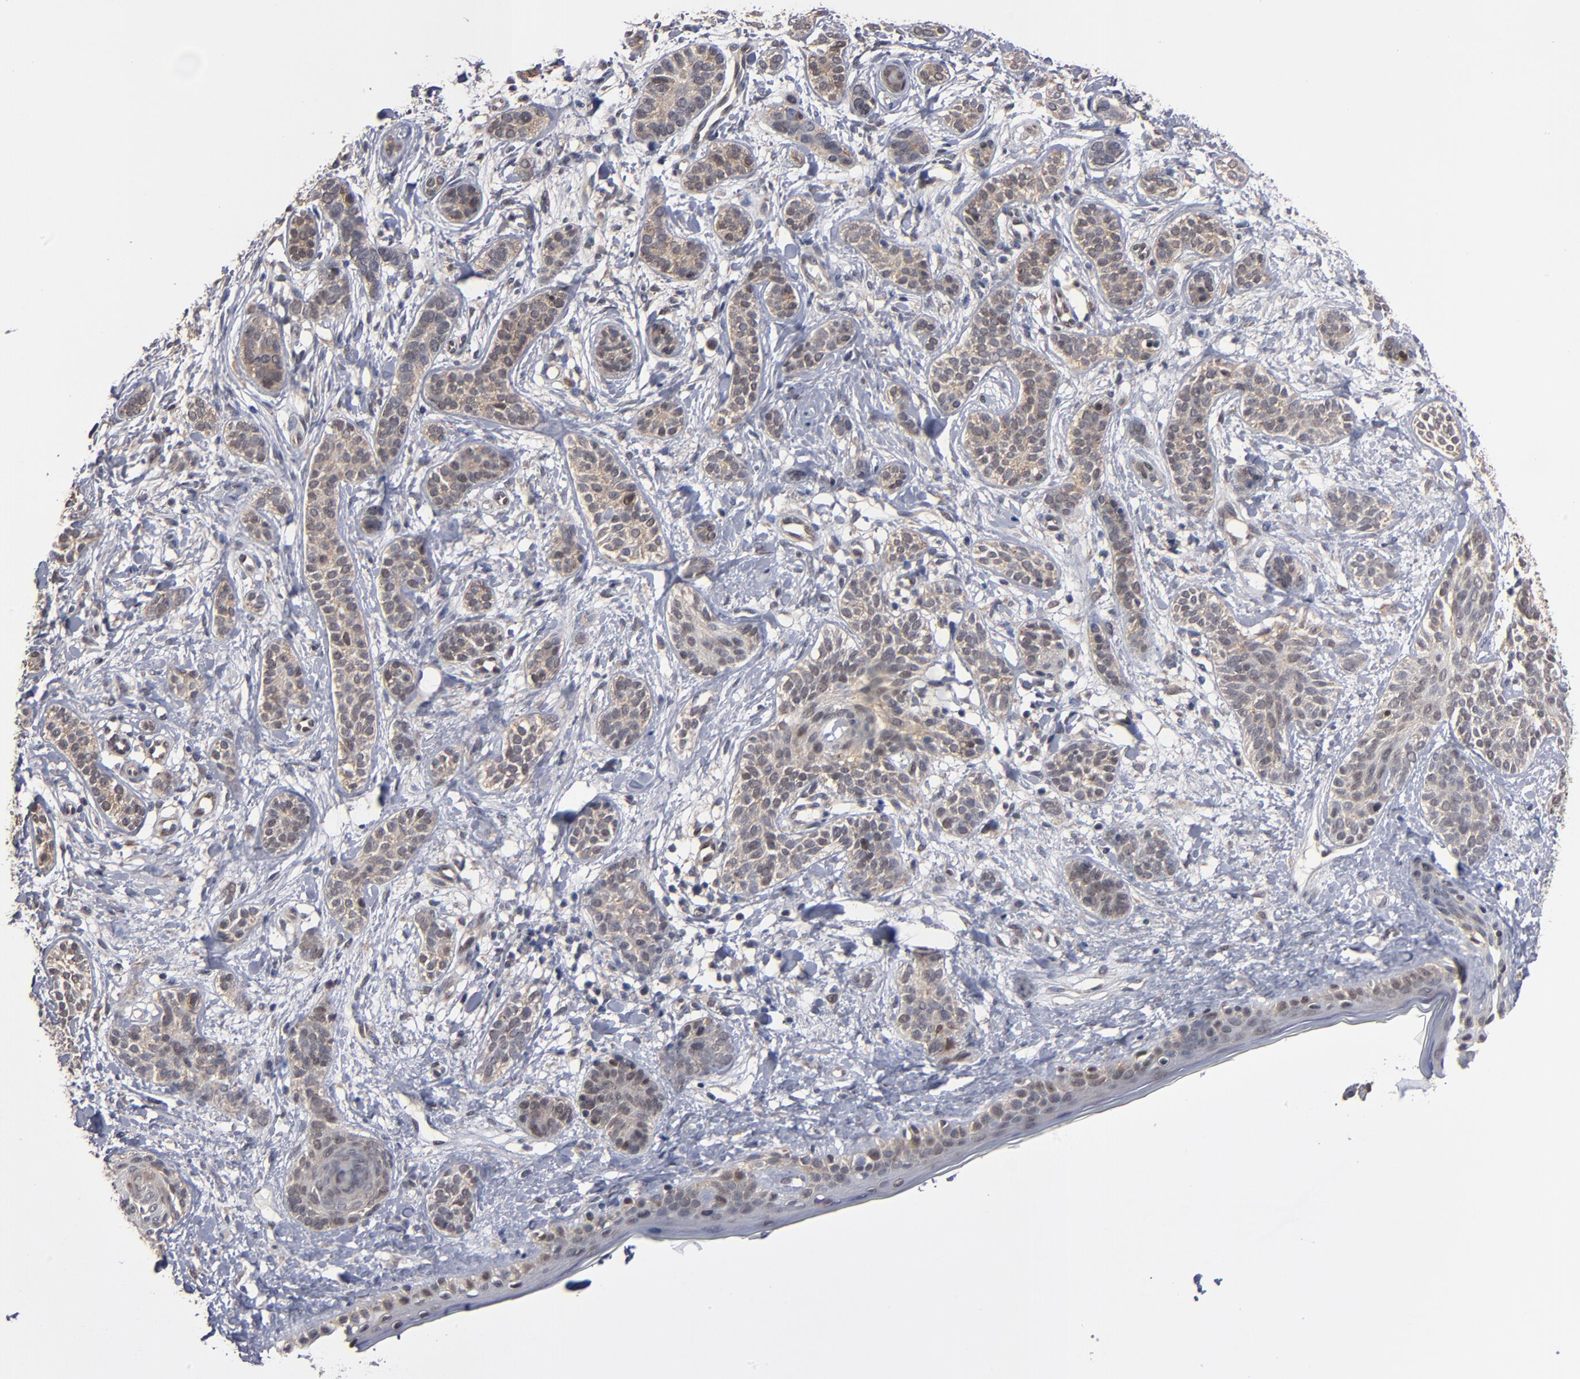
{"staining": {"intensity": "weak", "quantity": ">75%", "location": "cytoplasmic/membranous"}, "tissue": "skin cancer", "cell_type": "Tumor cells", "image_type": "cancer", "snomed": [{"axis": "morphology", "description": "Normal tissue, NOS"}, {"axis": "morphology", "description": "Basal cell carcinoma"}, {"axis": "topography", "description": "Skin"}], "caption": "Weak cytoplasmic/membranous protein staining is appreciated in about >75% of tumor cells in skin basal cell carcinoma.", "gene": "ALG13", "patient": {"sex": "male", "age": 63}}